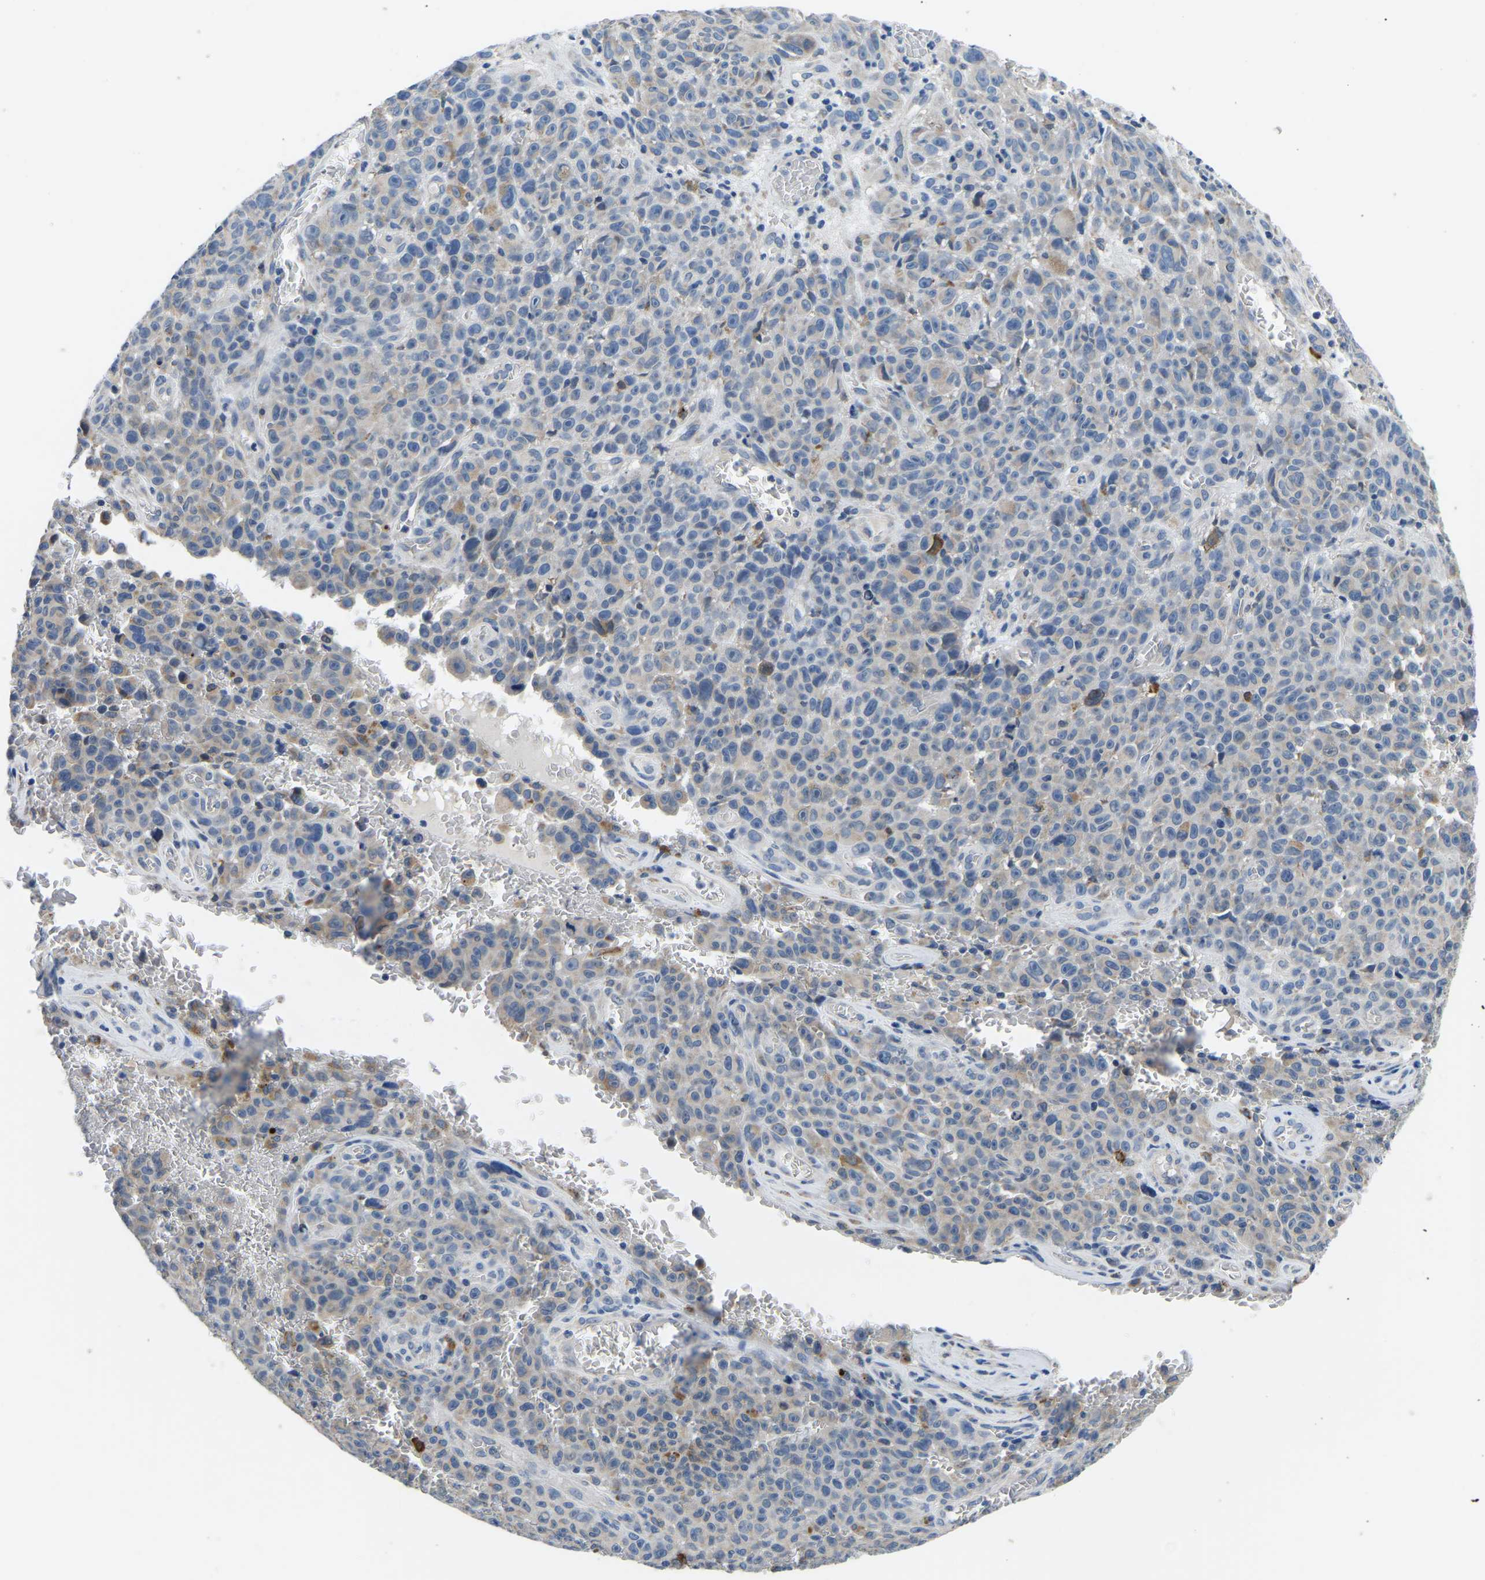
{"staining": {"intensity": "moderate", "quantity": "<25%", "location": "cytoplasmic/membranous"}, "tissue": "melanoma", "cell_type": "Tumor cells", "image_type": "cancer", "snomed": [{"axis": "morphology", "description": "Malignant melanoma, NOS"}, {"axis": "topography", "description": "Skin"}], "caption": "Protein analysis of malignant melanoma tissue shows moderate cytoplasmic/membranous expression in about <25% of tumor cells.", "gene": "LIAS", "patient": {"sex": "female", "age": 82}}